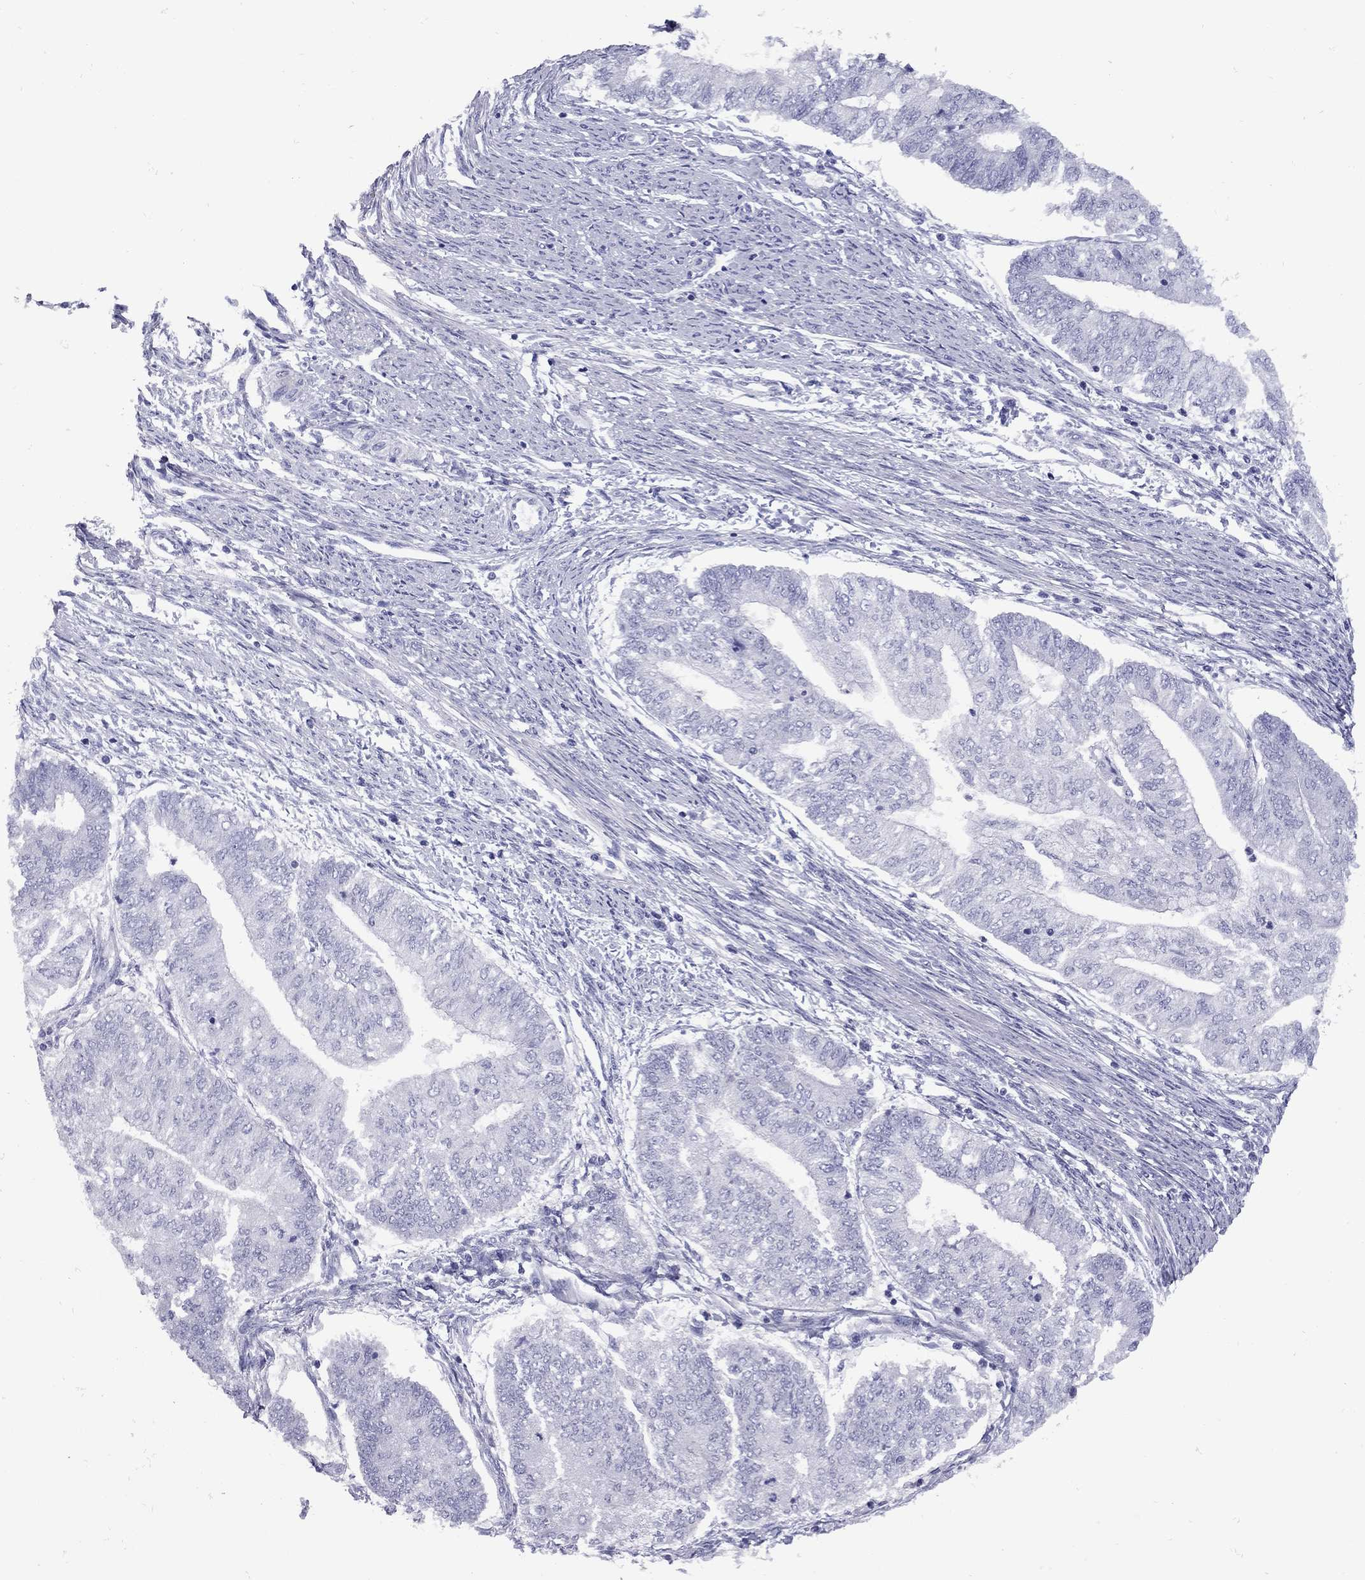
{"staining": {"intensity": "negative", "quantity": "none", "location": "none"}, "tissue": "endometrial cancer", "cell_type": "Tumor cells", "image_type": "cancer", "snomed": [{"axis": "morphology", "description": "Adenocarcinoma, NOS"}, {"axis": "topography", "description": "Endometrium"}], "caption": "Adenocarcinoma (endometrial) was stained to show a protein in brown. There is no significant expression in tumor cells.", "gene": "EPPIN", "patient": {"sex": "female", "age": 59}}